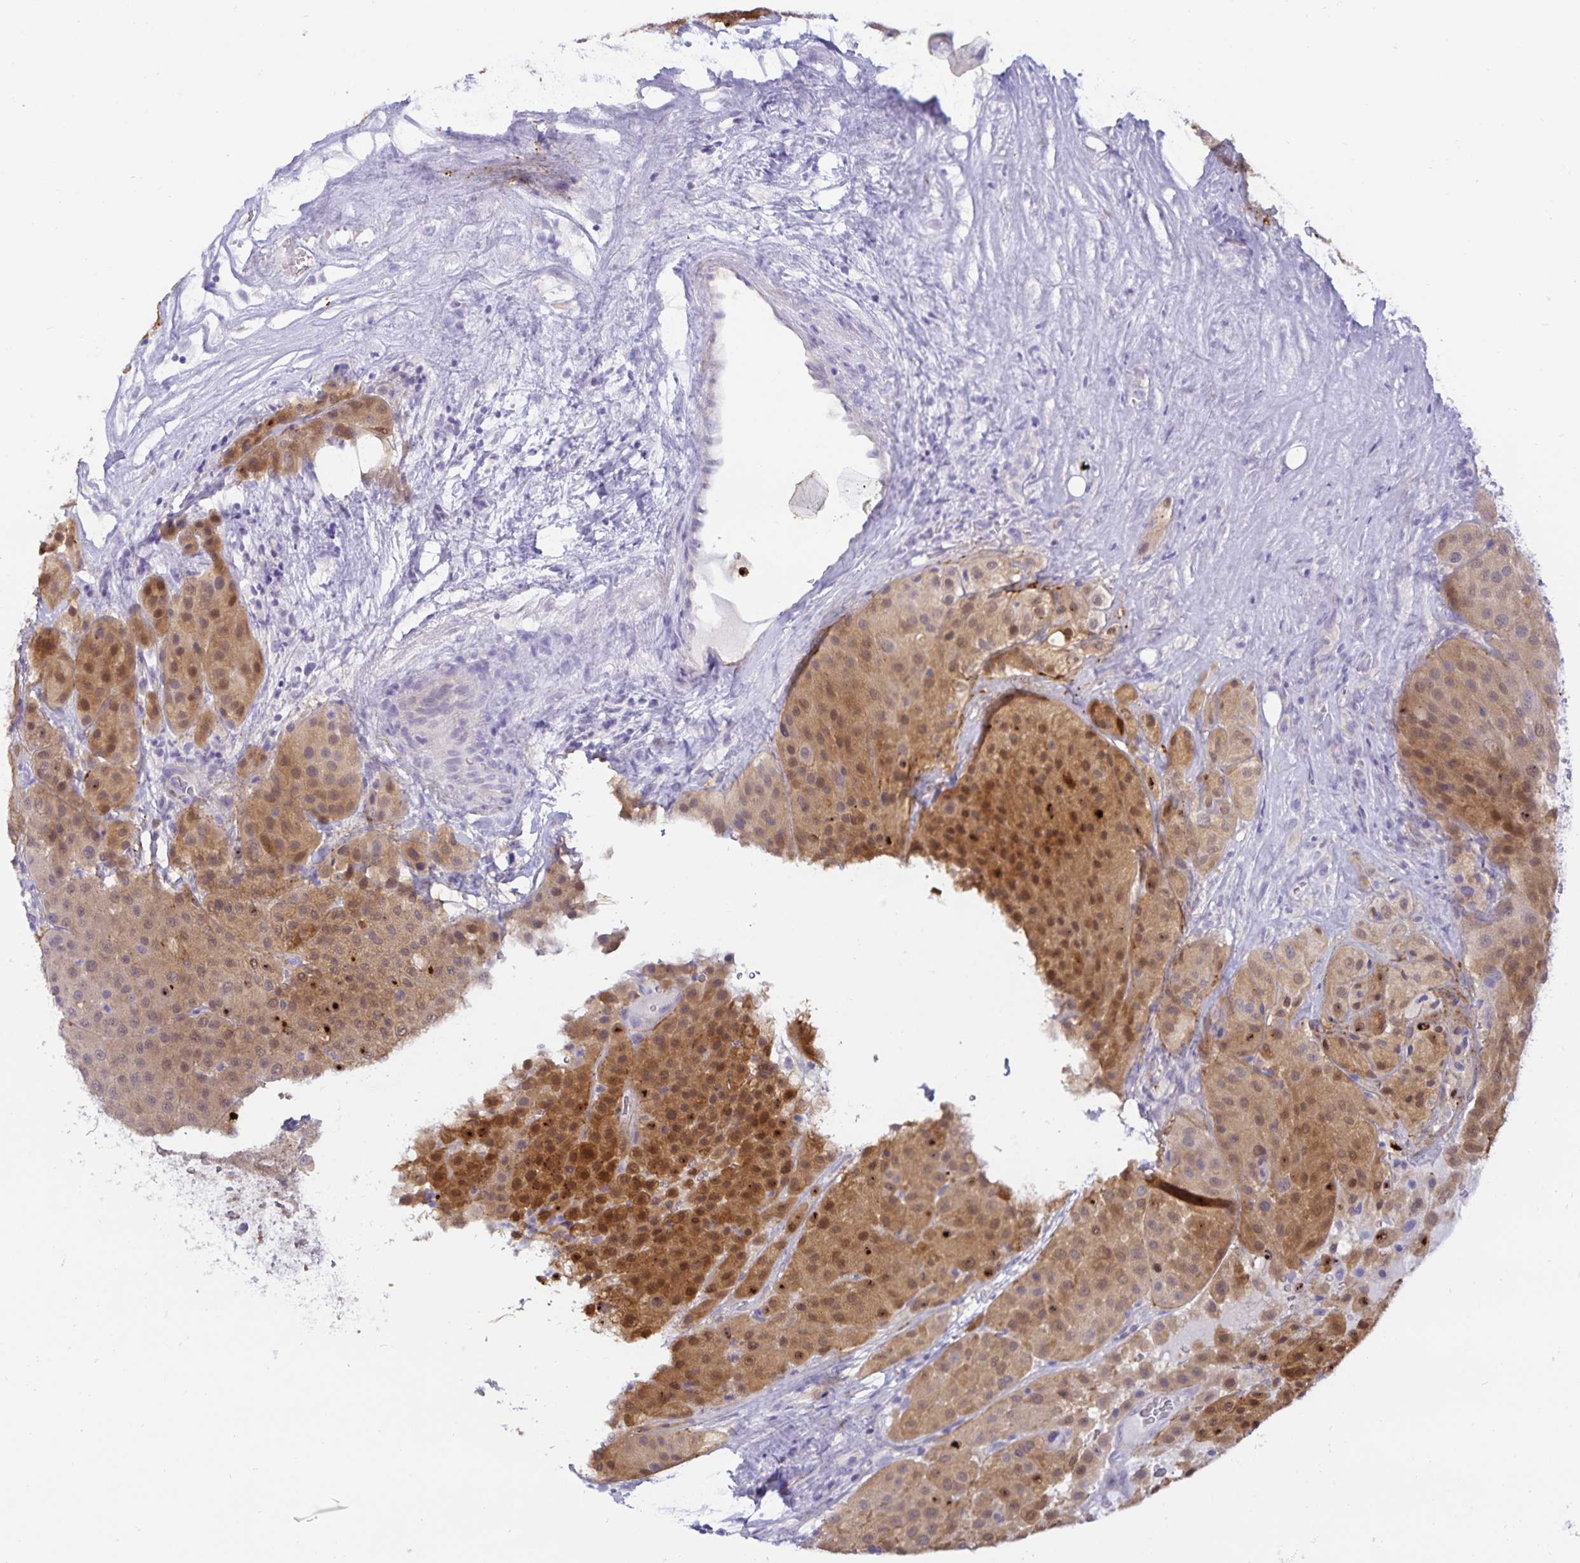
{"staining": {"intensity": "moderate", "quantity": ">75%", "location": "cytoplasmic/membranous"}, "tissue": "melanoma", "cell_type": "Tumor cells", "image_type": "cancer", "snomed": [{"axis": "morphology", "description": "Malignant melanoma, Metastatic site"}, {"axis": "topography", "description": "Smooth muscle"}], "caption": "Human melanoma stained with a brown dye shows moderate cytoplasmic/membranous positive staining in approximately >75% of tumor cells.", "gene": "MON2", "patient": {"sex": "male", "age": 41}}